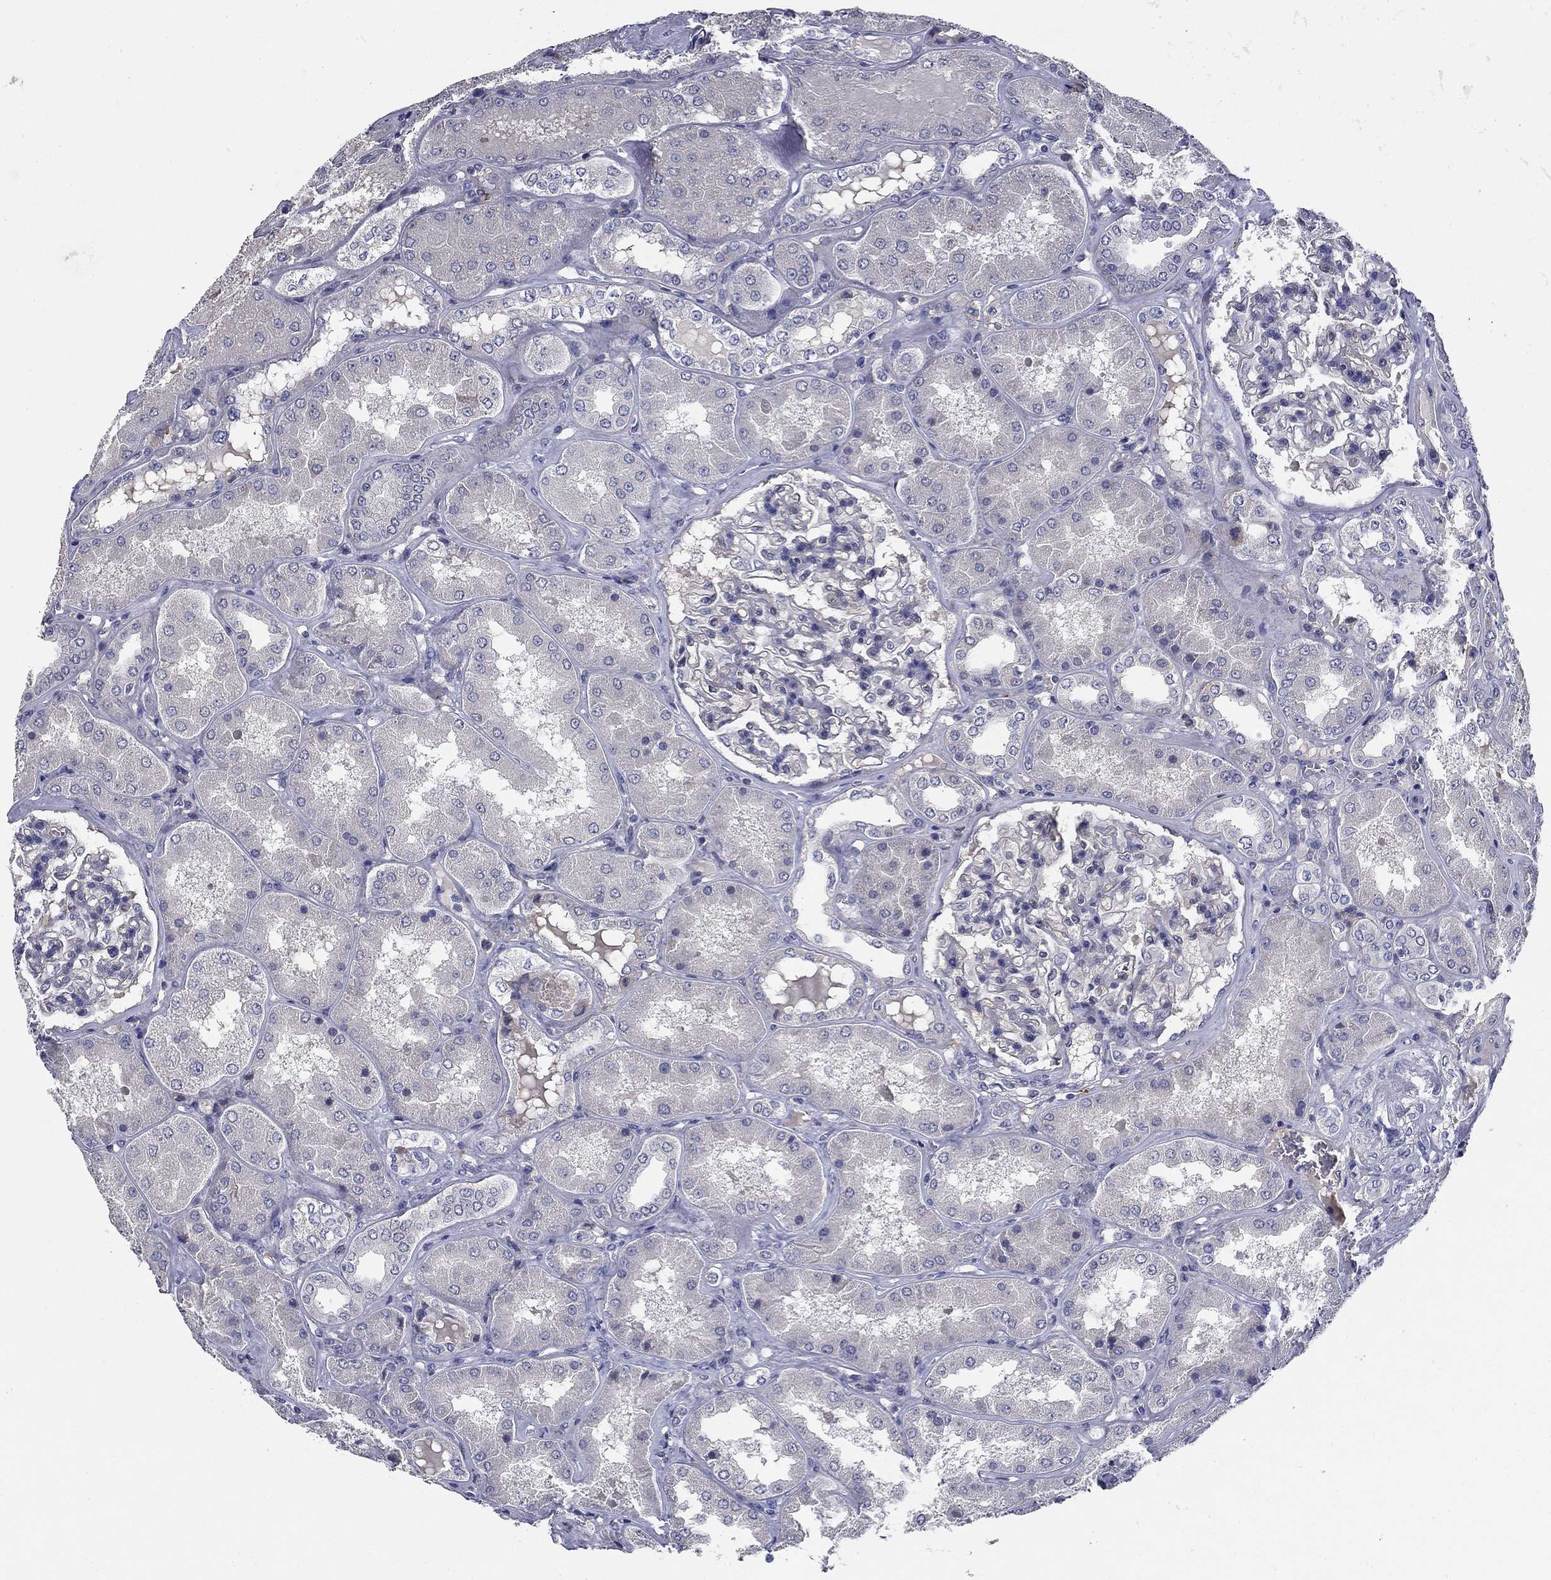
{"staining": {"intensity": "negative", "quantity": "none", "location": "none"}, "tissue": "kidney", "cell_type": "Cells in glomeruli", "image_type": "normal", "snomed": [{"axis": "morphology", "description": "Normal tissue, NOS"}, {"axis": "topography", "description": "Kidney"}], "caption": "Cells in glomeruli show no significant protein staining in unremarkable kidney.", "gene": "CD274", "patient": {"sex": "female", "age": 56}}